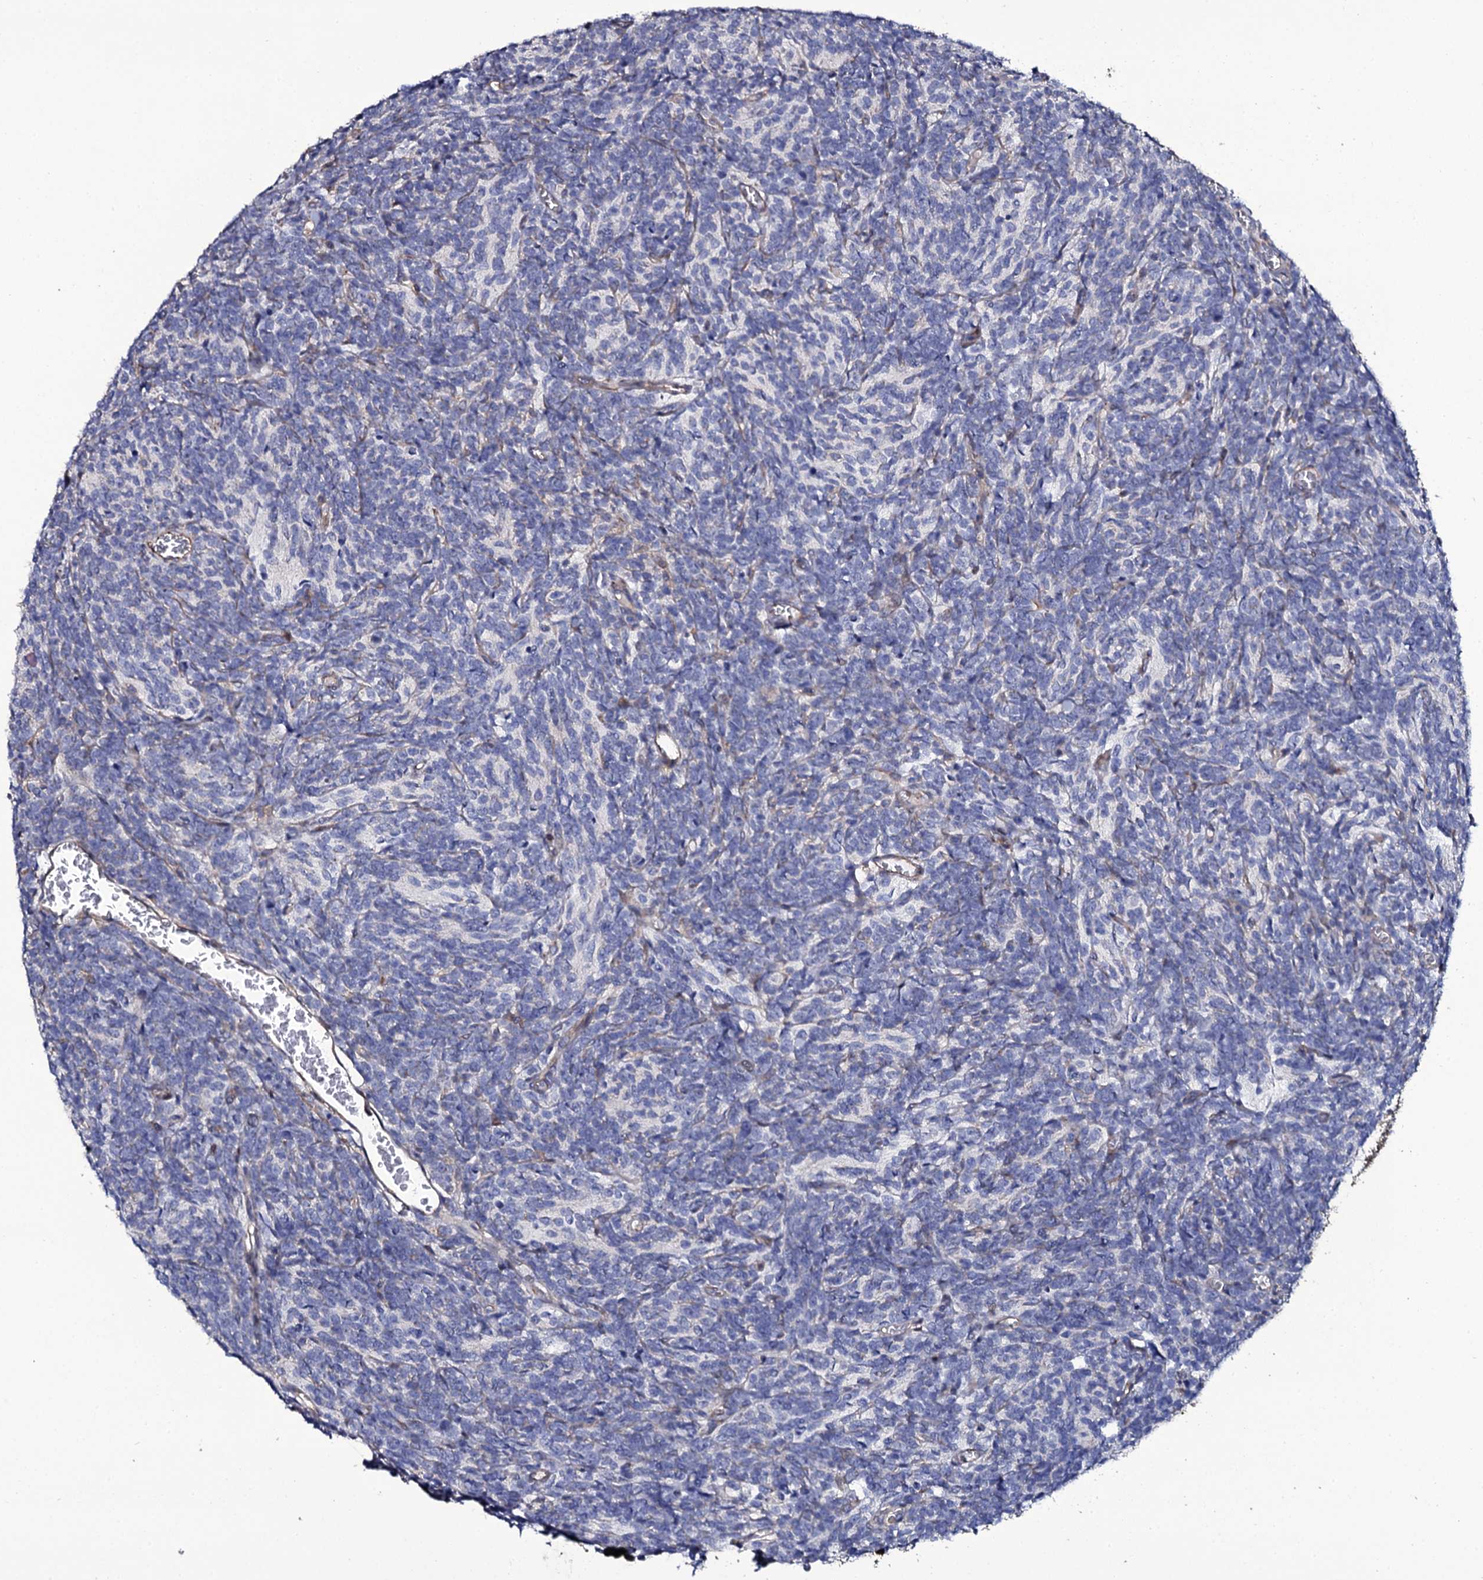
{"staining": {"intensity": "negative", "quantity": "none", "location": "none"}, "tissue": "glioma", "cell_type": "Tumor cells", "image_type": "cancer", "snomed": [{"axis": "morphology", "description": "Glioma, malignant, Low grade"}, {"axis": "topography", "description": "Brain"}], "caption": "IHC micrograph of malignant glioma (low-grade) stained for a protein (brown), which reveals no staining in tumor cells.", "gene": "TTC23", "patient": {"sex": "female", "age": 1}}